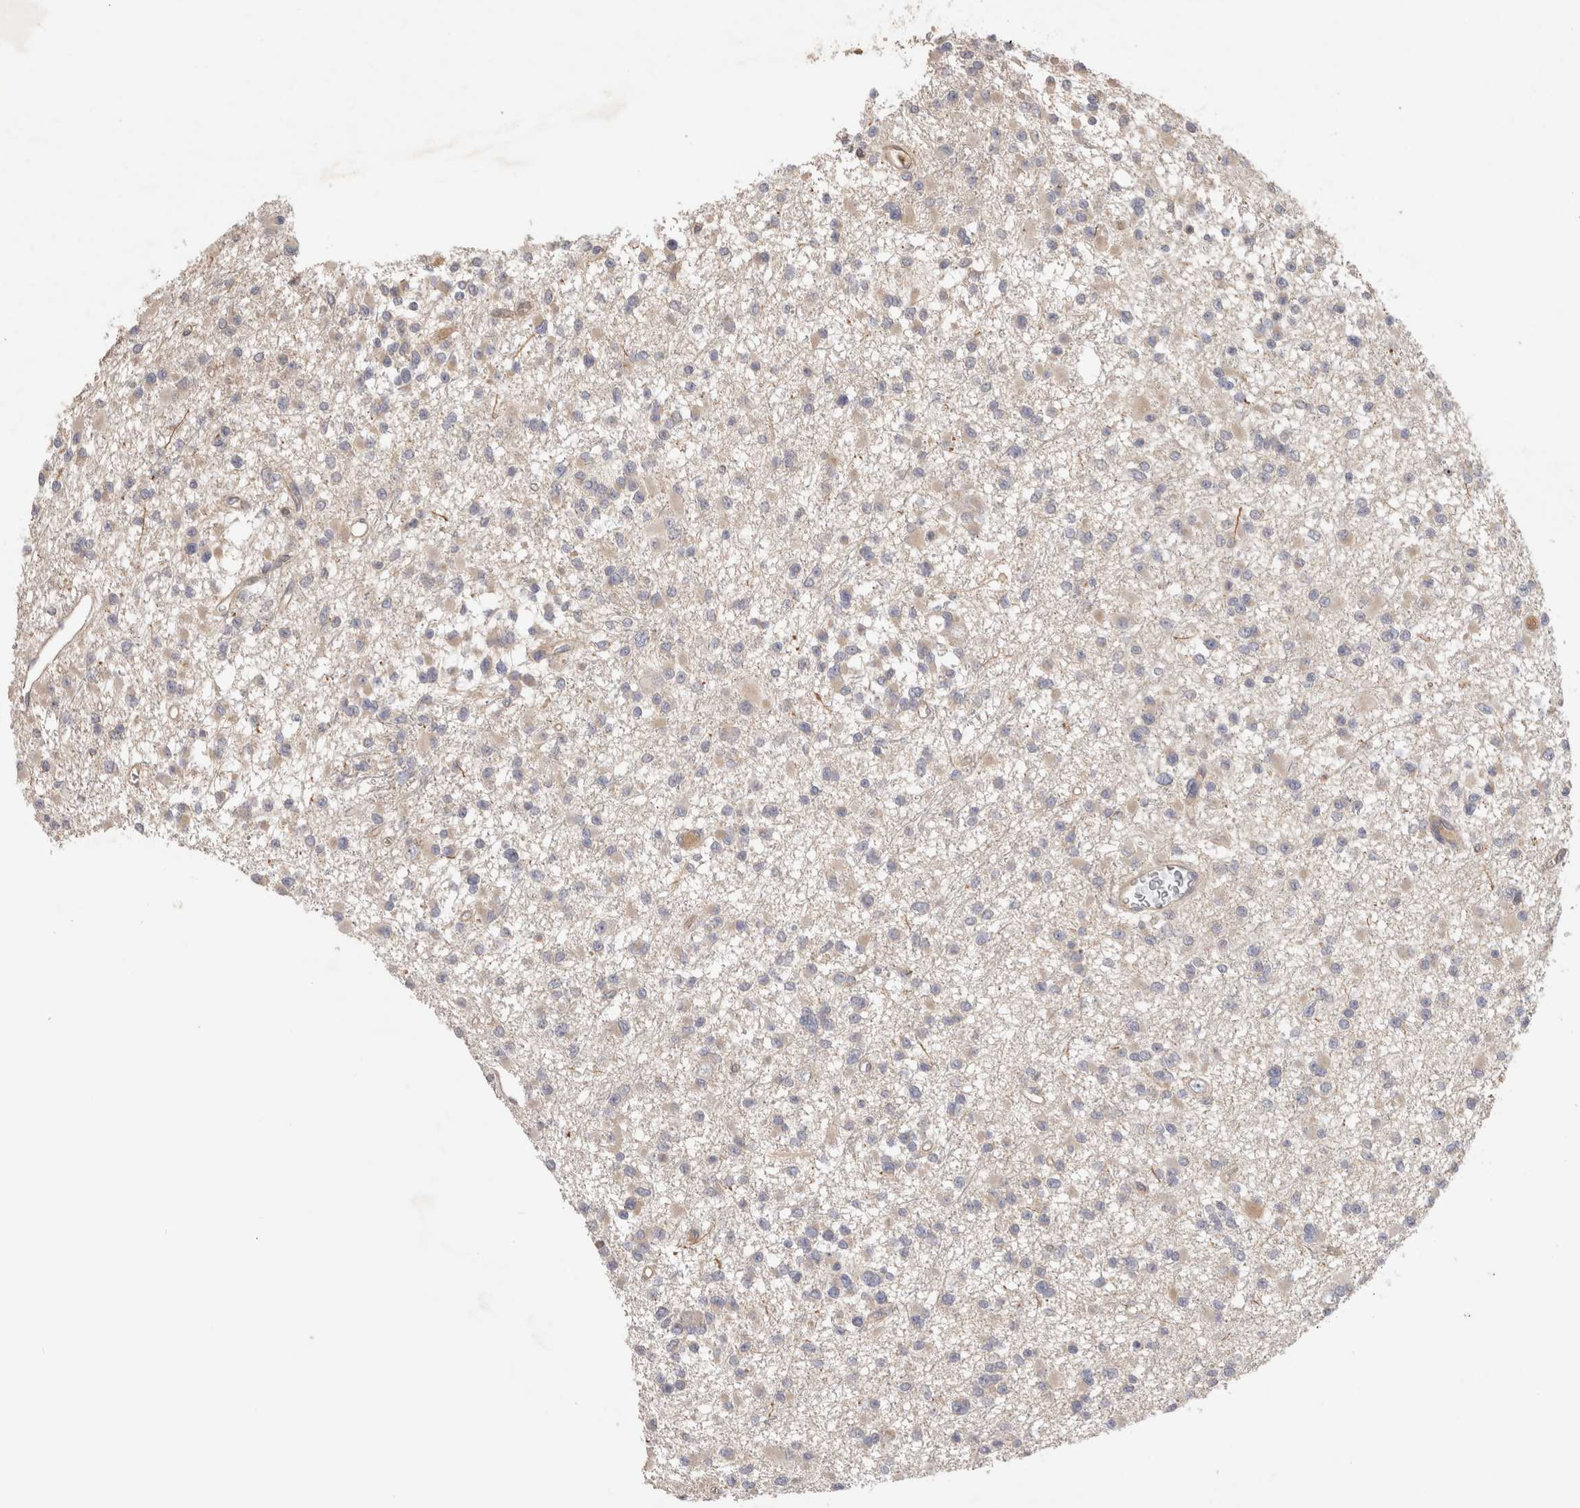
{"staining": {"intensity": "negative", "quantity": "none", "location": "none"}, "tissue": "glioma", "cell_type": "Tumor cells", "image_type": "cancer", "snomed": [{"axis": "morphology", "description": "Glioma, malignant, Low grade"}, {"axis": "topography", "description": "Brain"}], "caption": "IHC histopathology image of neoplastic tissue: glioma stained with DAB (3,3'-diaminobenzidine) shows no significant protein positivity in tumor cells.", "gene": "PPP1R42", "patient": {"sex": "female", "age": 22}}